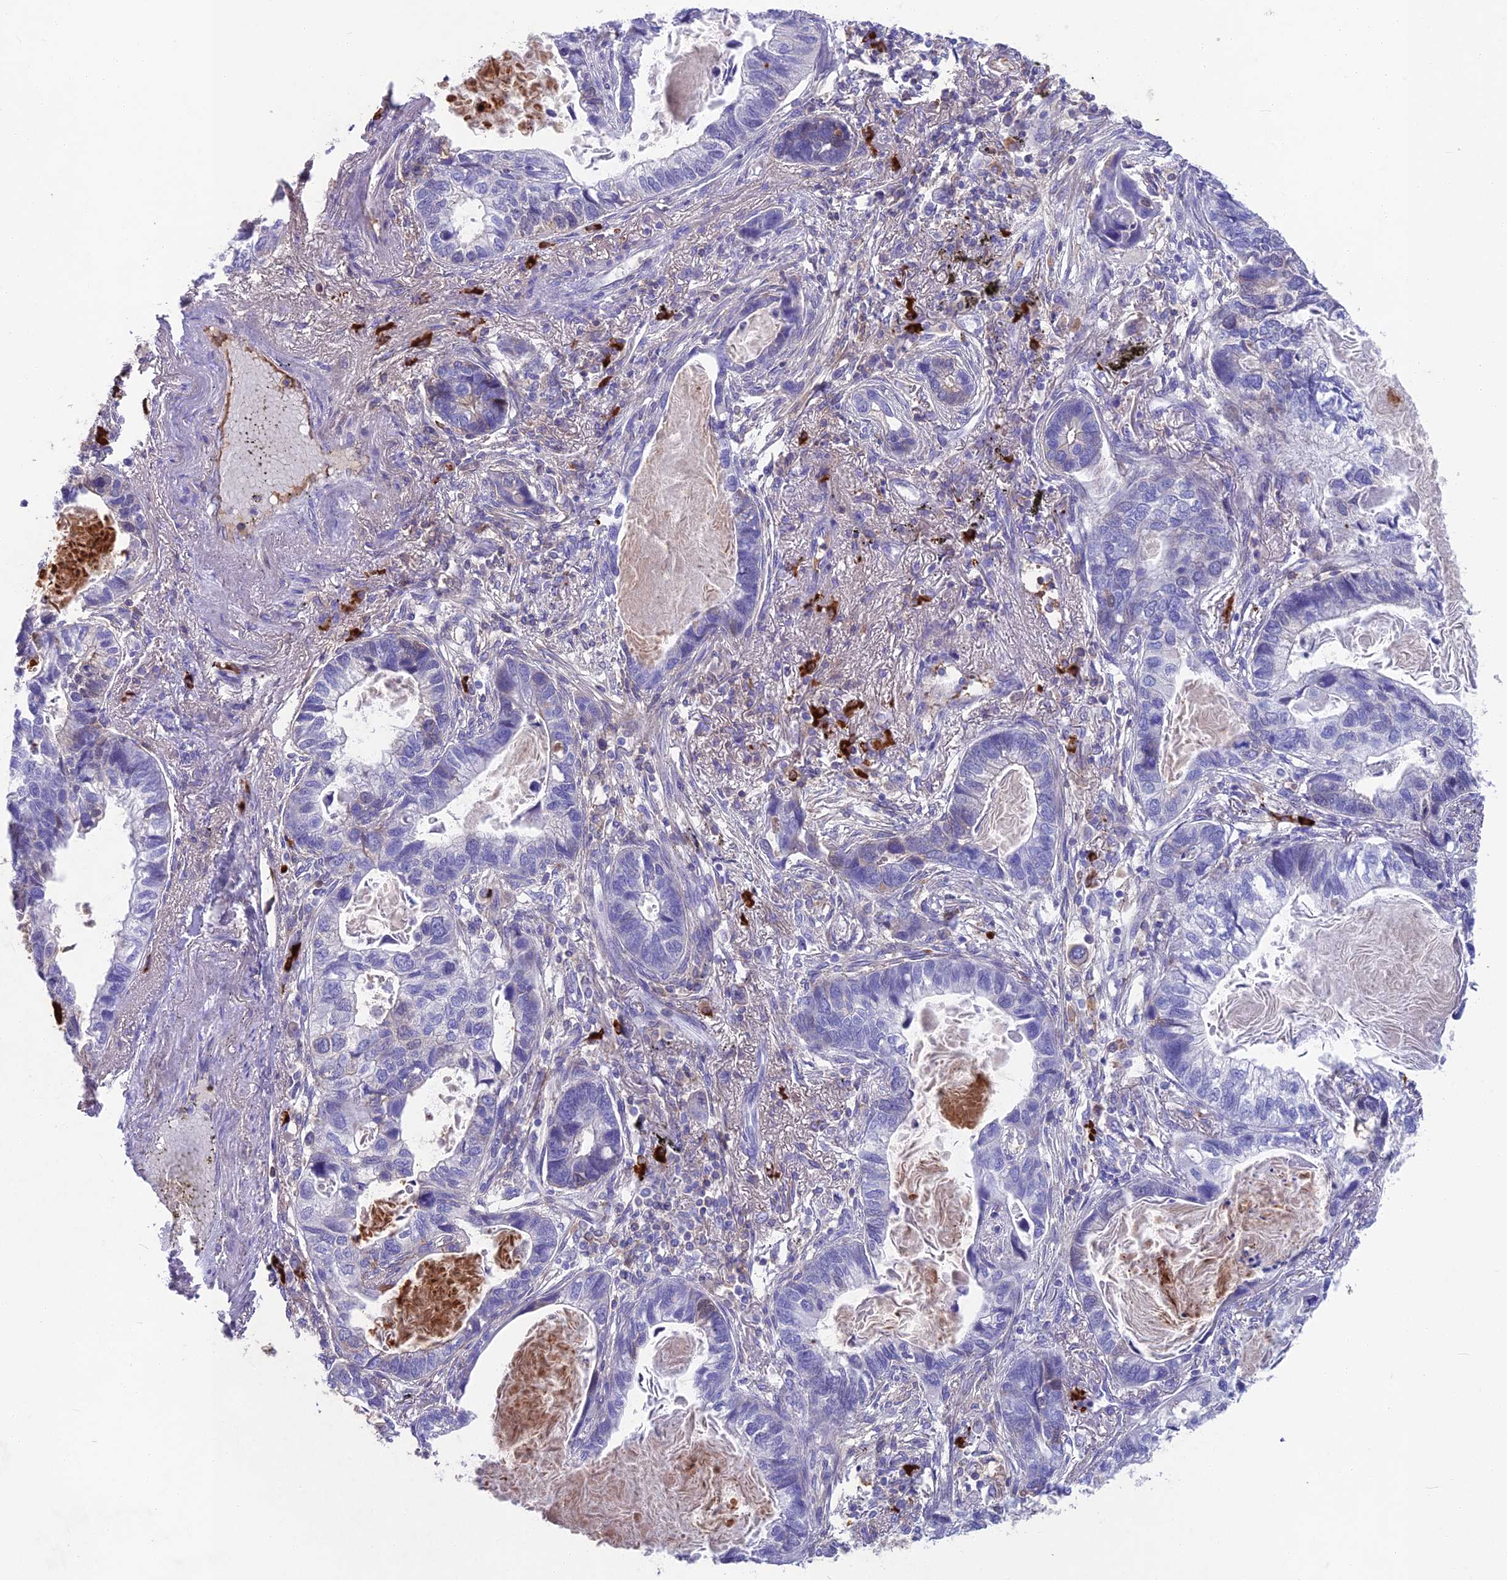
{"staining": {"intensity": "negative", "quantity": "none", "location": "none"}, "tissue": "lung cancer", "cell_type": "Tumor cells", "image_type": "cancer", "snomed": [{"axis": "morphology", "description": "Adenocarcinoma, NOS"}, {"axis": "topography", "description": "Lung"}], "caption": "DAB (3,3'-diaminobenzidine) immunohistochemical staining of lung adenocarcinoma displays no significant staining in tumor cells.", "gene": "SNAP91", "patient": {"sex": "male", "age": 67}}